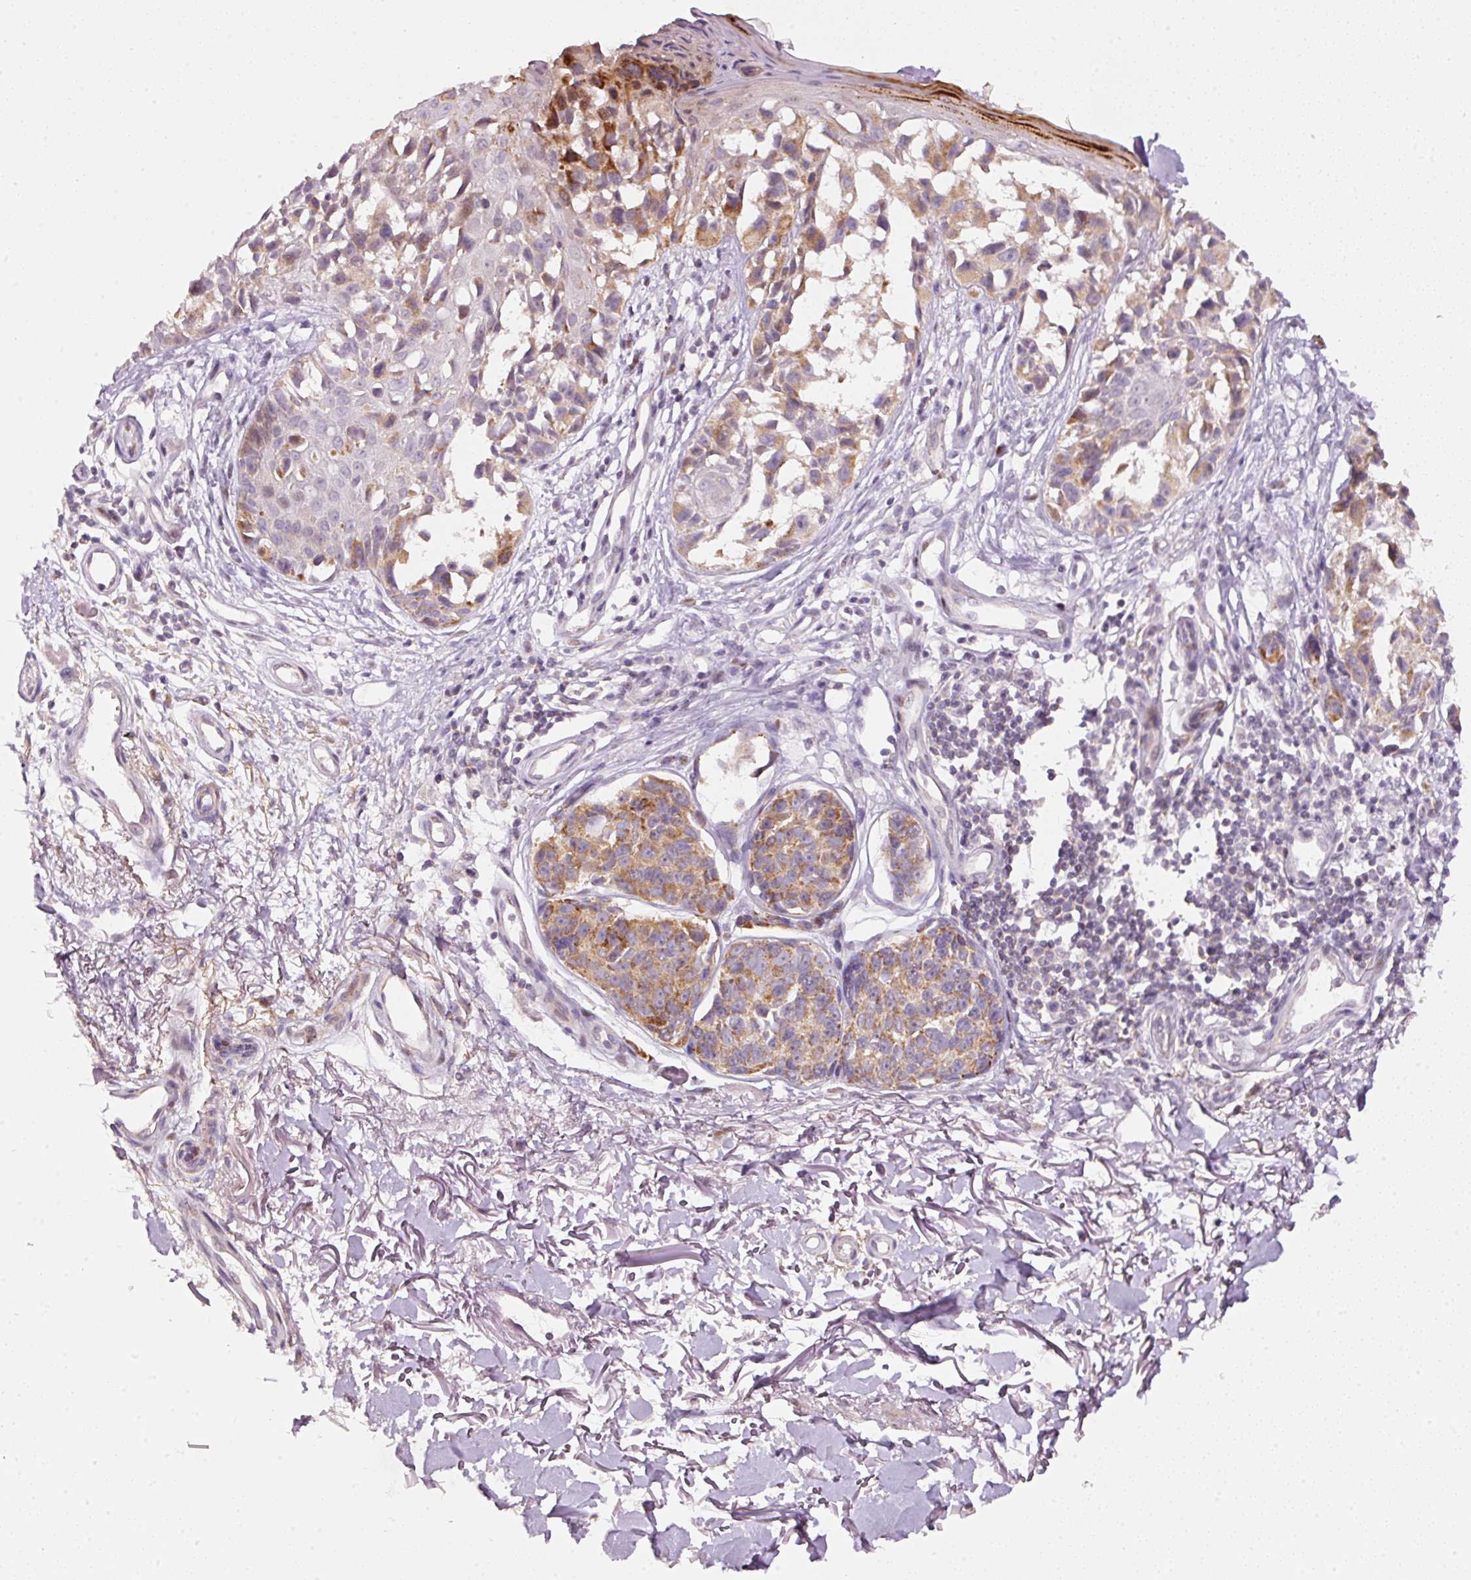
{"staining": {"intensity": "moderate", "quantity": "25%-75%", "location": "cytoplasmic/membranous"}, "tissue": "melanoma", "cell_type": "Tumor cells", "image_type": "cancer", "snomed": [{"axis": "morphology", "description": "Malignant melanoma, NOS"}, {"axis": "topography", "description": "Skin"}], "caption": "Protein staining shows moderate cytoplasmic/membranous expression in about 25%-75% of tumor cells in malignant melanoma. Using DAB (brown) and hematoxylin (blue) stains, captured at high magnification using brightfield microscopy.", "gene": "TOB2", "patient": {"sex": "male", "age": 73}}